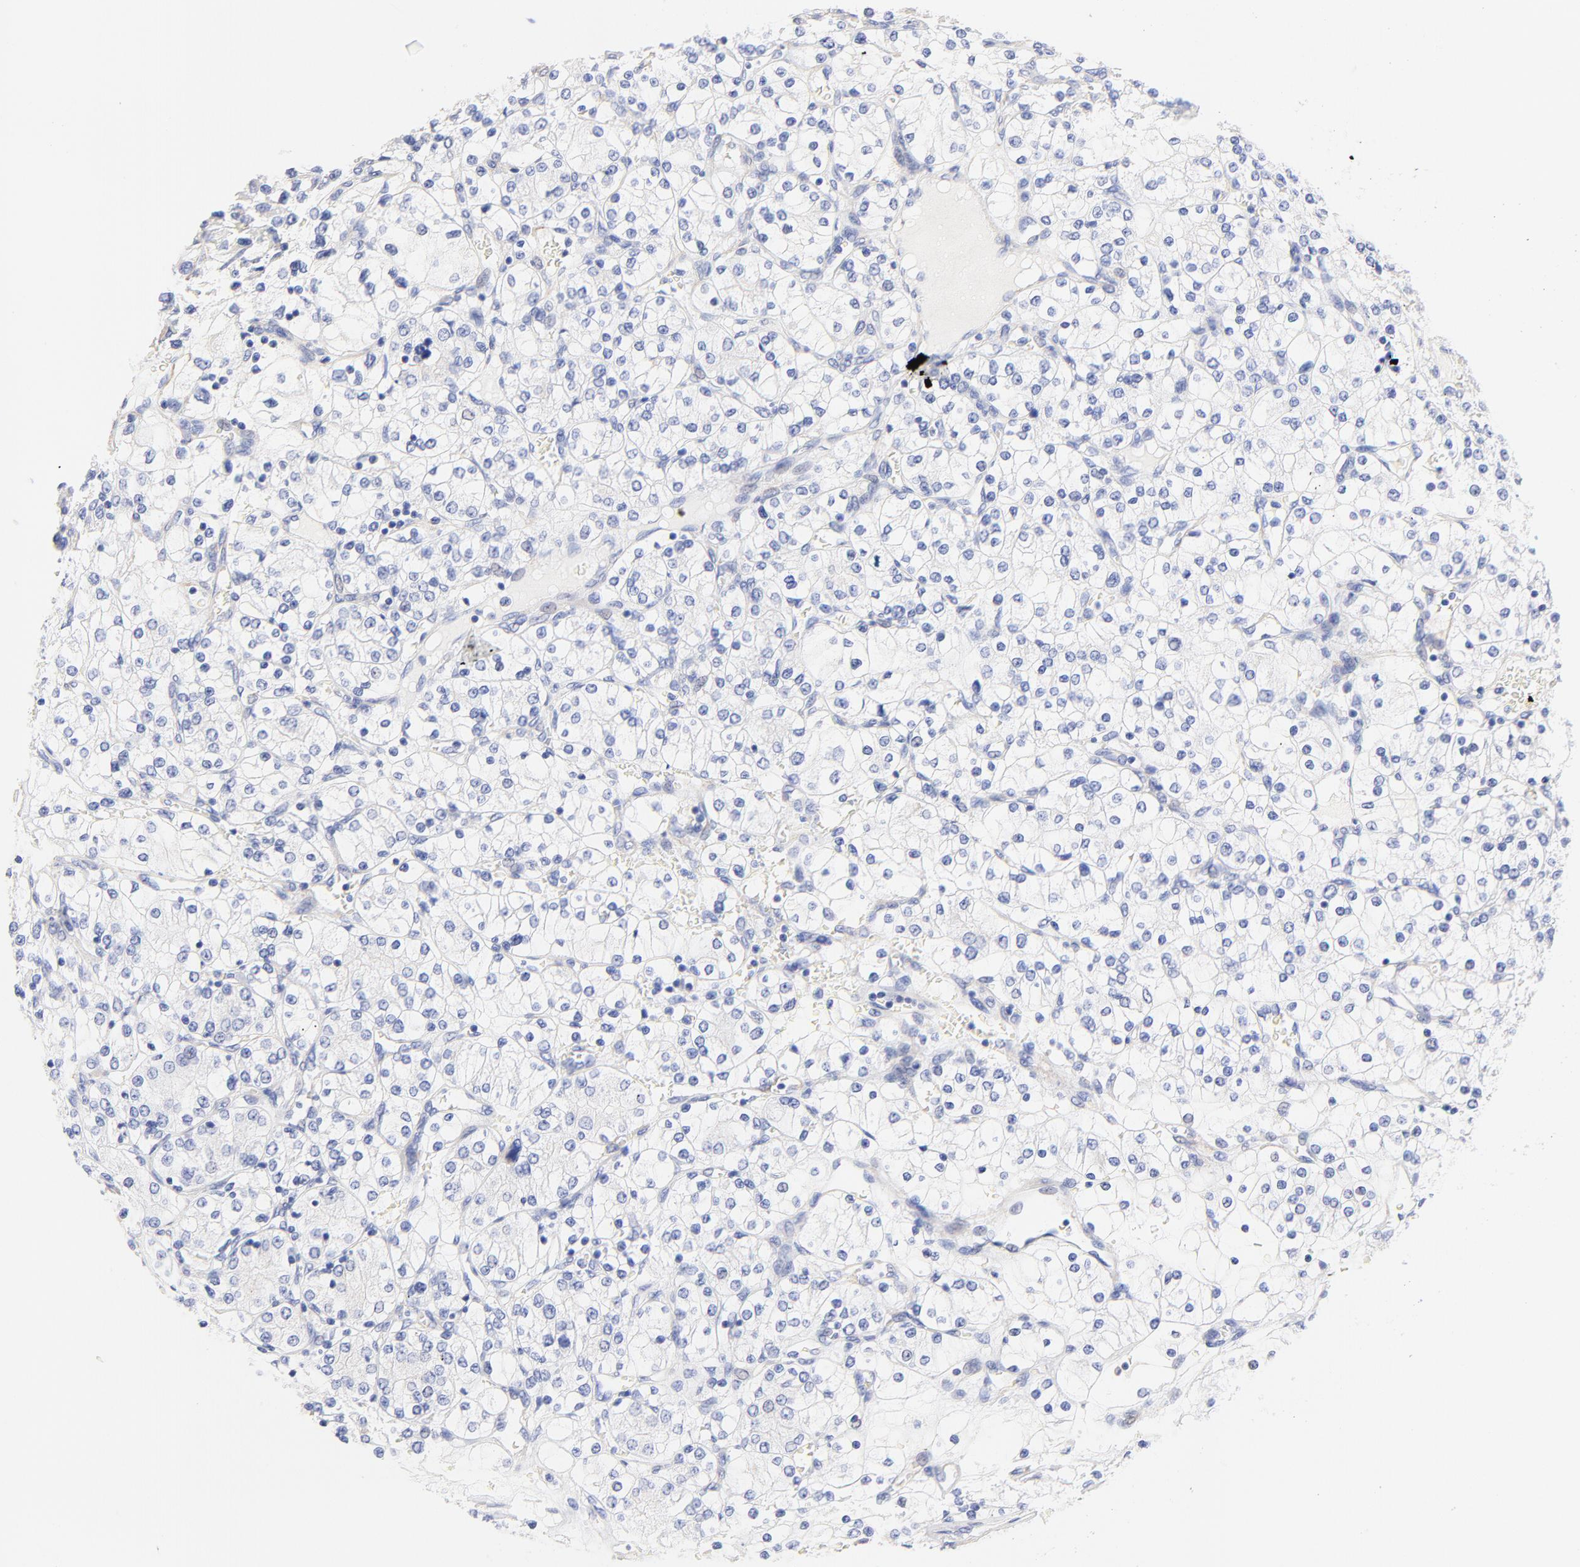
{"staining": {"intensity": "negative", "quantity": "none", "location": "none"}, "tissue": "renal cancer", "cell_type": "Tumor cells", "image_type": "cancer", "snomed": [{"axis": "morphology", "description": "Adenocarcinoma, NOS"}, {"axis": "topography", "description": "Kidney"}], "caption": "This is an immunohistochemistry micrograph of human renal adenocarcinoma. There is no positivity in tumor cells.", "gene": "ACTRT1", "patient": {"sex": "female", "age": 62}}